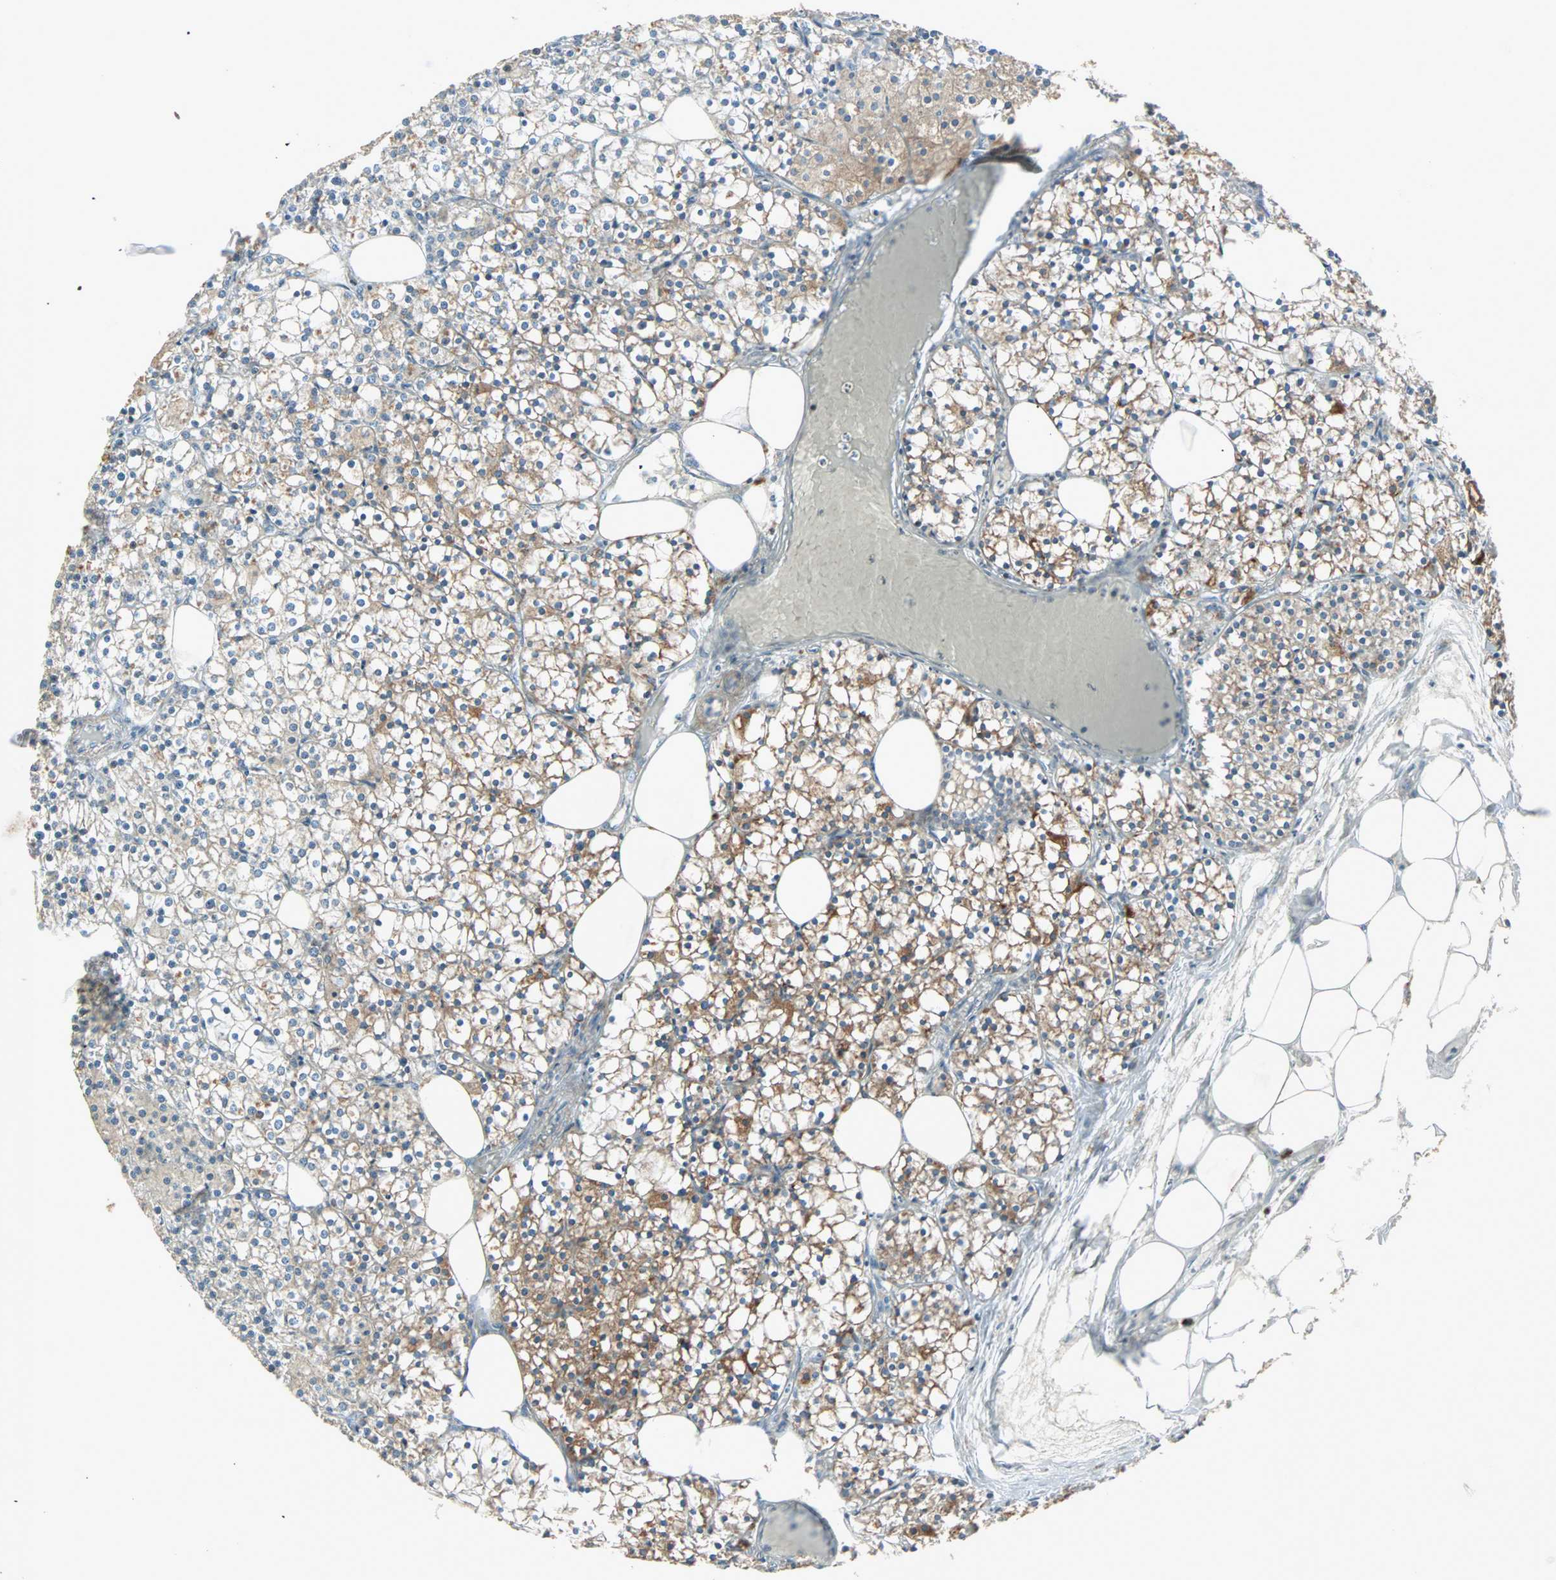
{"staining": {"intensity": "moderate", "quantity": "<25%", "location": "cytoplasmic/membranous"}, "tissue": "parathyroid gland", "cell_type": "Glandular cells", "image_type": "normal", "snomed": [{"axis": "morphology", "description": "Normal tissue, NOS"}, {"axis": "topography", "description": "Parathyroid gland"}], "caption": "Parathyroid gland stained with DAB (3,3'-diaminobenzidine) IHC exhibits low levels of moderate cytoplasmic/membranous staining in about <25% of glandular cells. Ihc stains the protein in brown and the nuclei are stained blue.", "gene": "ACVRL1", "patient": {"sex": "female", "age": 63}}